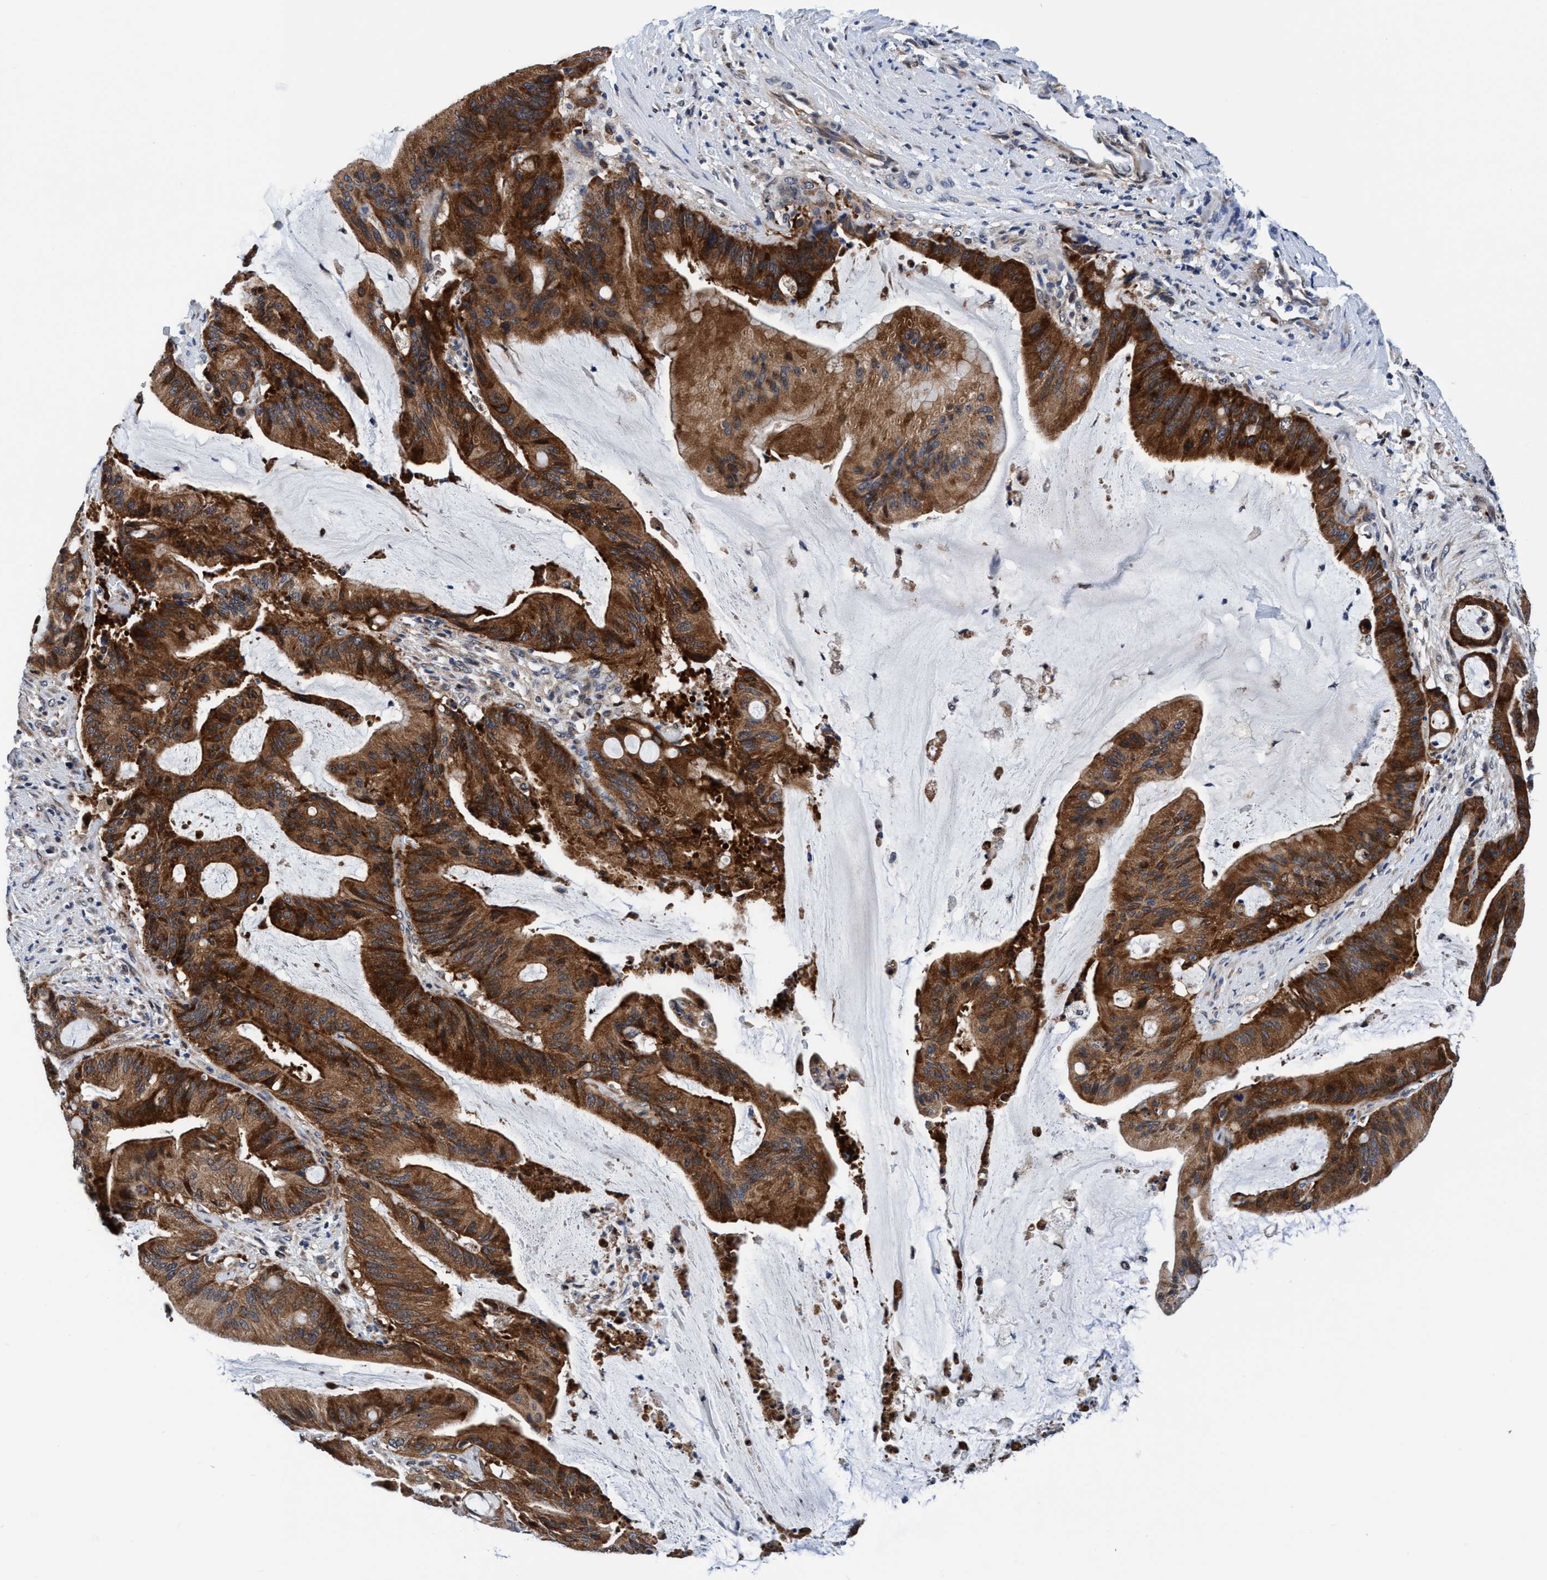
{"staining": {"intensity": "strong", "quantity": ">75%", "location": "cytoplasmic/membranous"}, "tissue": "liver cancer", "cell_type": "Tumor cells", "image_type": "cancer", "snomed": [{"axis": "morphology", "description": "Normal tissue, NOS"}, {"axis": "morphology", "description": "Cholangiocarcinoma"}, {"axis": "topography", "description": "Liver"}, {"axis": "topography", "description": "Peripheral nerve tissue"}], "caption": "This photomicrograph demonstrates IHC staining of liver cholangiocarcinoma, with high strong cytoplasmic/membranous staining in approximately >75% of tumor cells.", "gene": "AGAP2", "patient": {"sex": "female", "age": 73}}